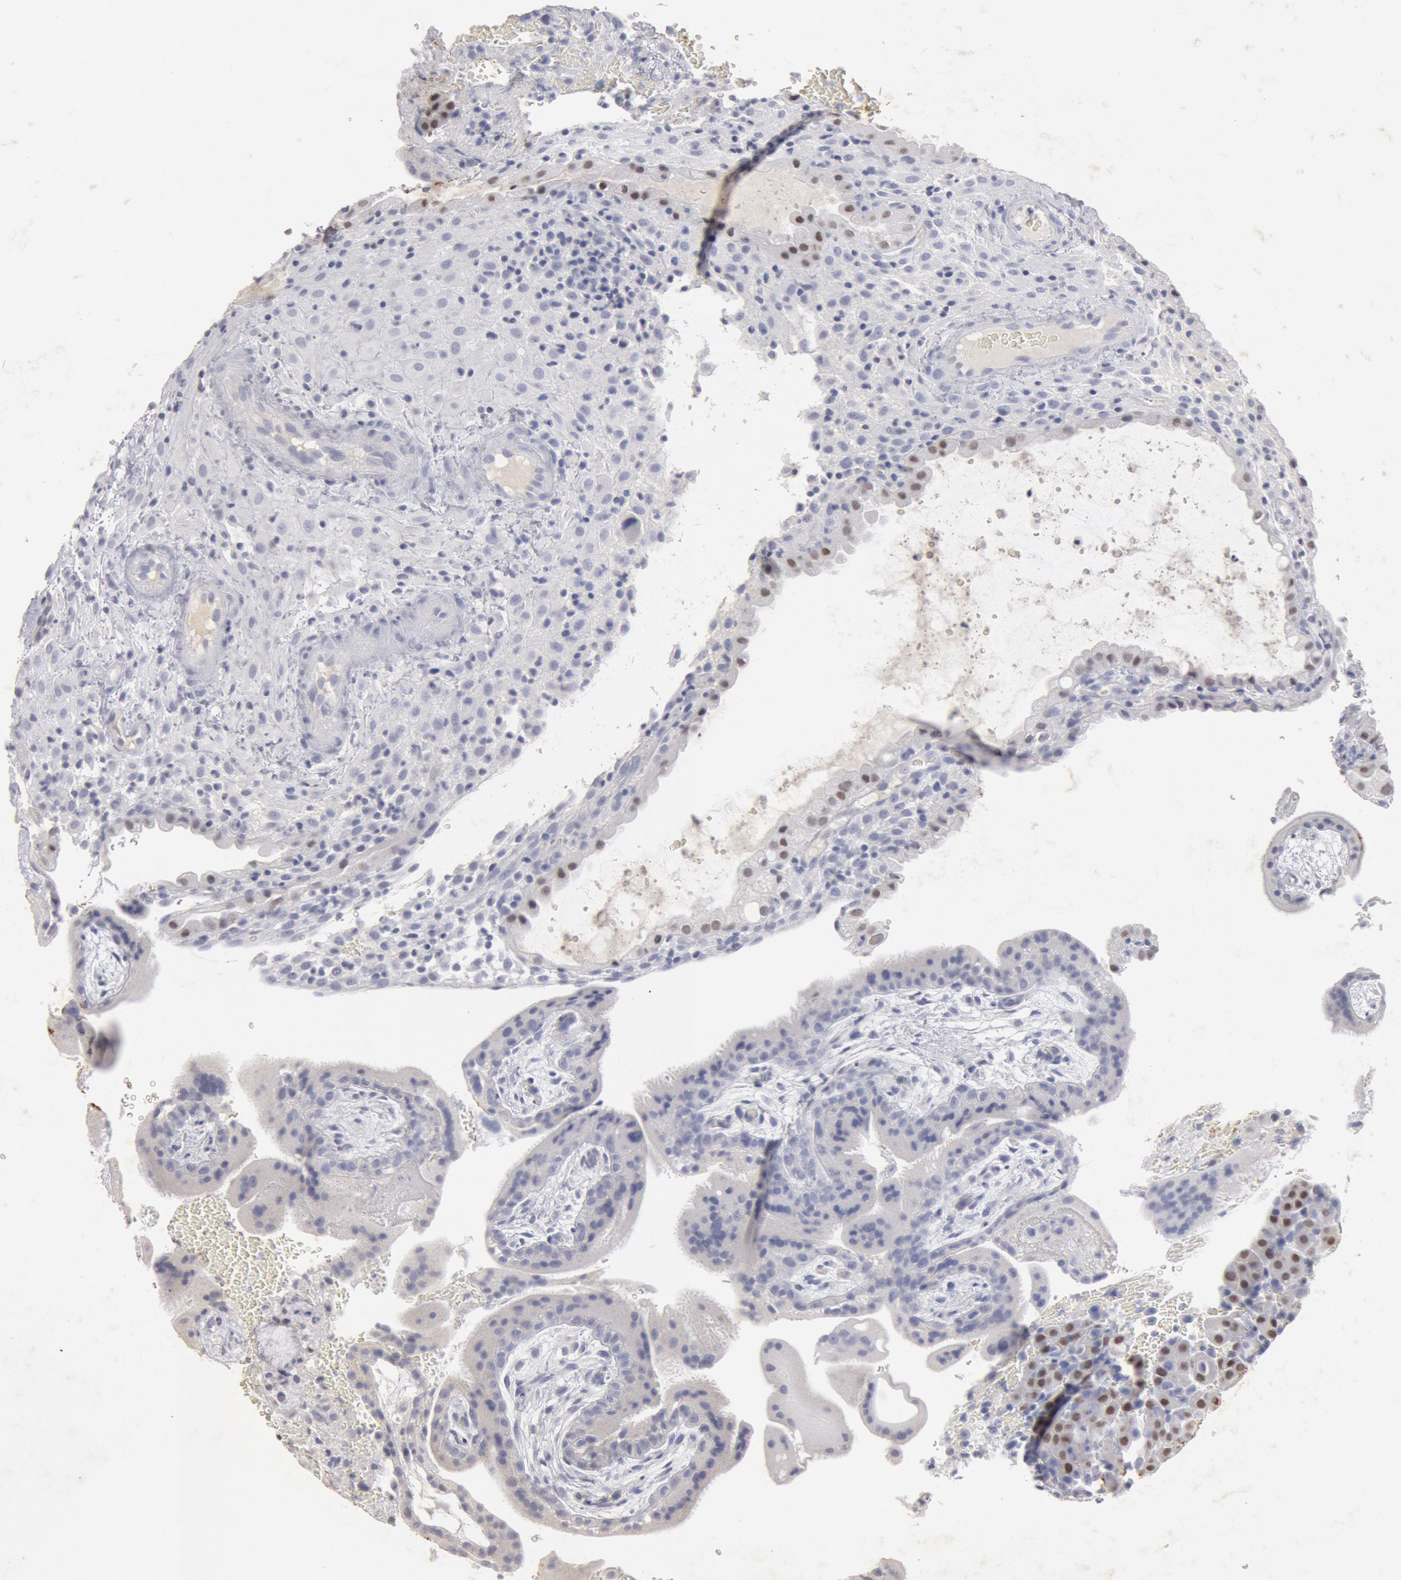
{"staining": {"intensity": "negative", "quantity": "none", "location": "none"}, "tissue": "placenta", "cell_type": "Decidual cells", "image_type": "normal", "snomed": [{"axis": "morphology", "description": "Normal tissue, NOS"}, {"axis": "topography", "description": "Placenta"}], "caption": "DAB immunohistochemical staining of unremarkable placenta exhibits no significant expression in decidual cells.", "gene": "FOXA2", "patient": {"sex": "female", "age": 19}}